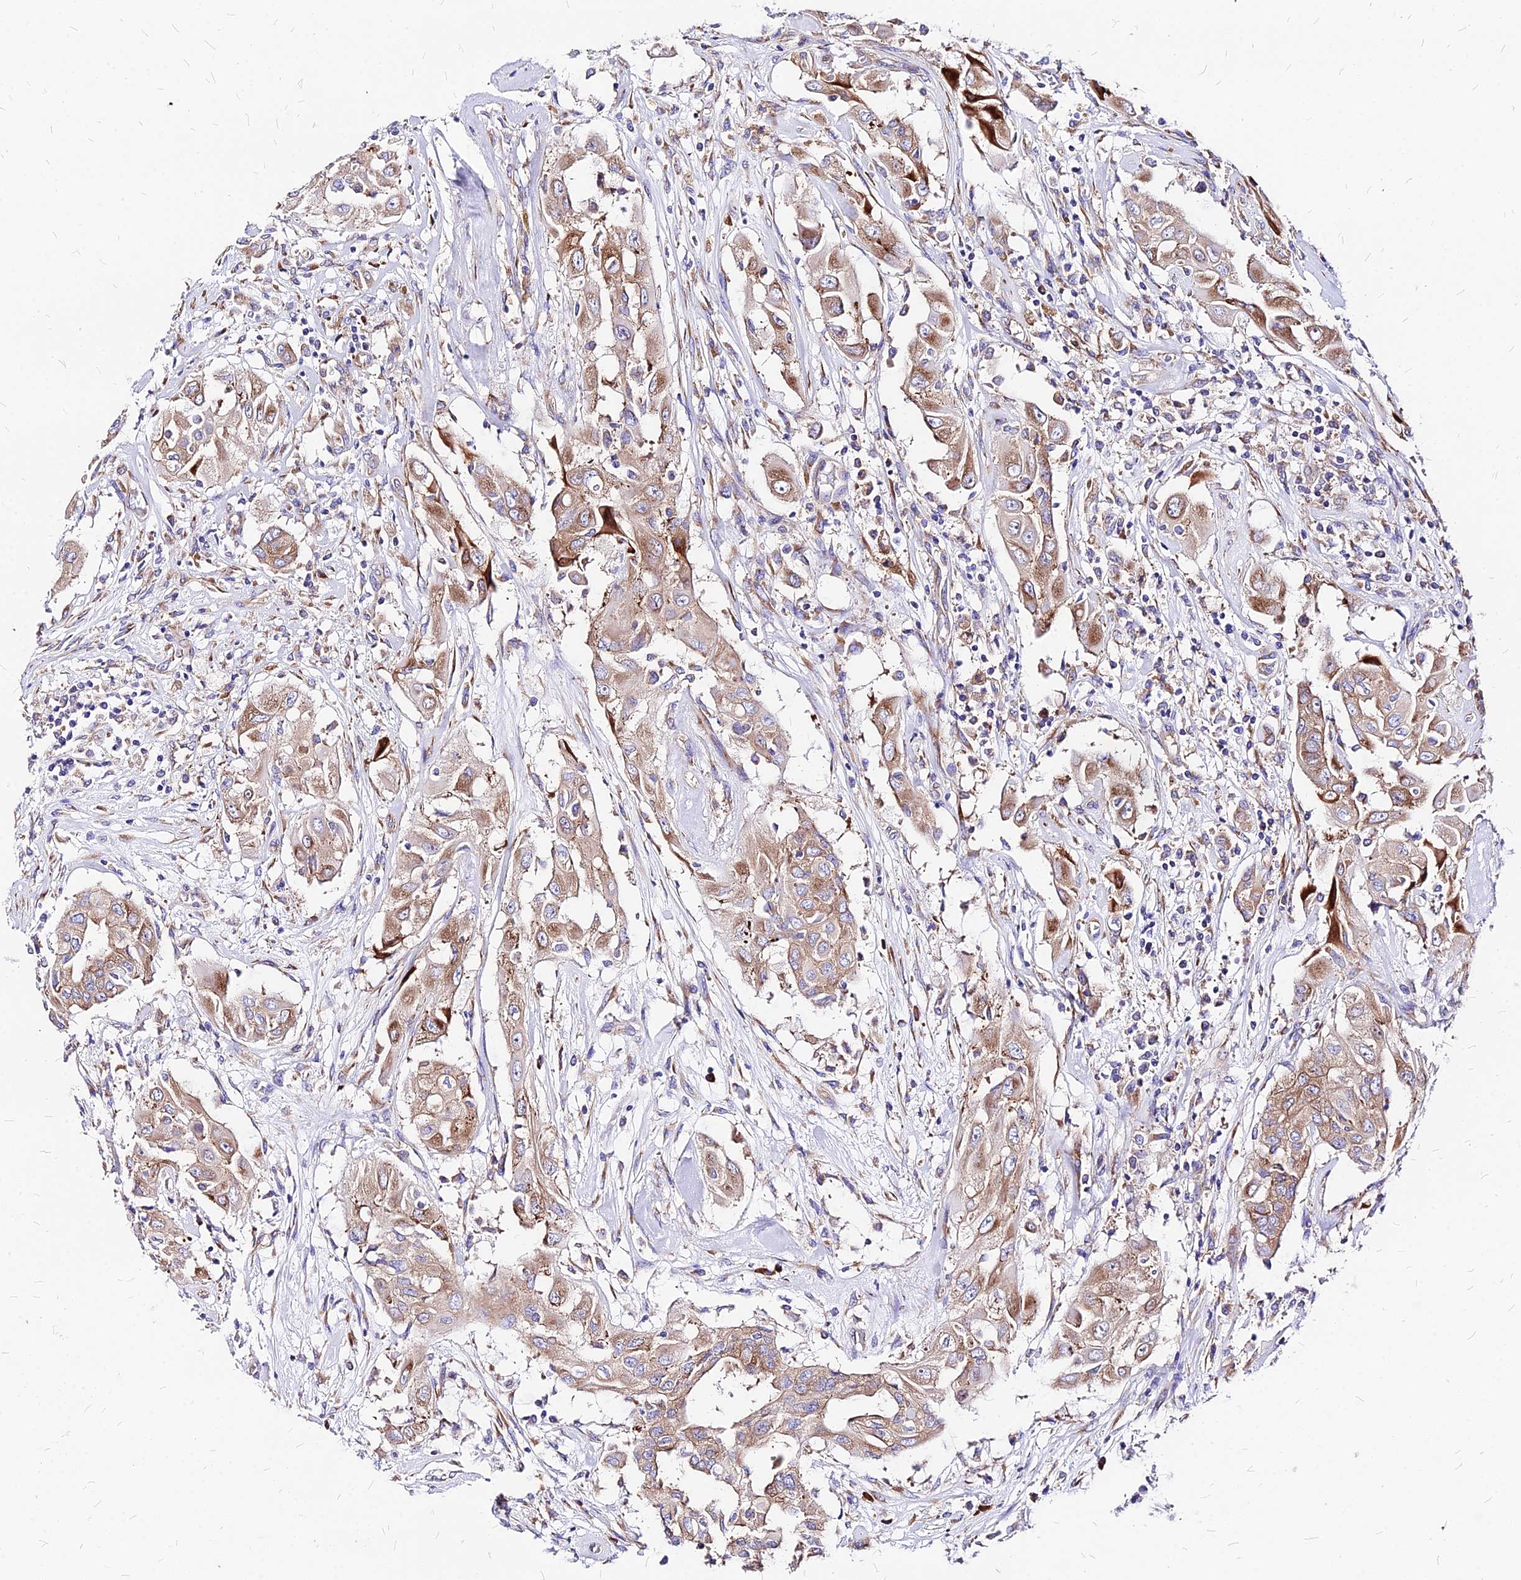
{"staining": {"intensity": "moderate", "quantity": ">75%", "location": "cytoplasmic/membranous"}, "tissue": "thyroid cancer", "cell_type": "Tumor cells", "image_type": "cancer", "snomed": [{"axis": "morphology", "description": "Papillary adenocarcinoma, NOS"}, {"axis": "topography", "description": "Thyroid gland"}], "caption": "The immunohistochemical stain labels moderate cytoplasmic/membranous positivity in tumor cells of papillary adenocarcinoma (thyroid) tissue.", "gene": "RPL19", "patient": {"sex": "female", "age": 59}}